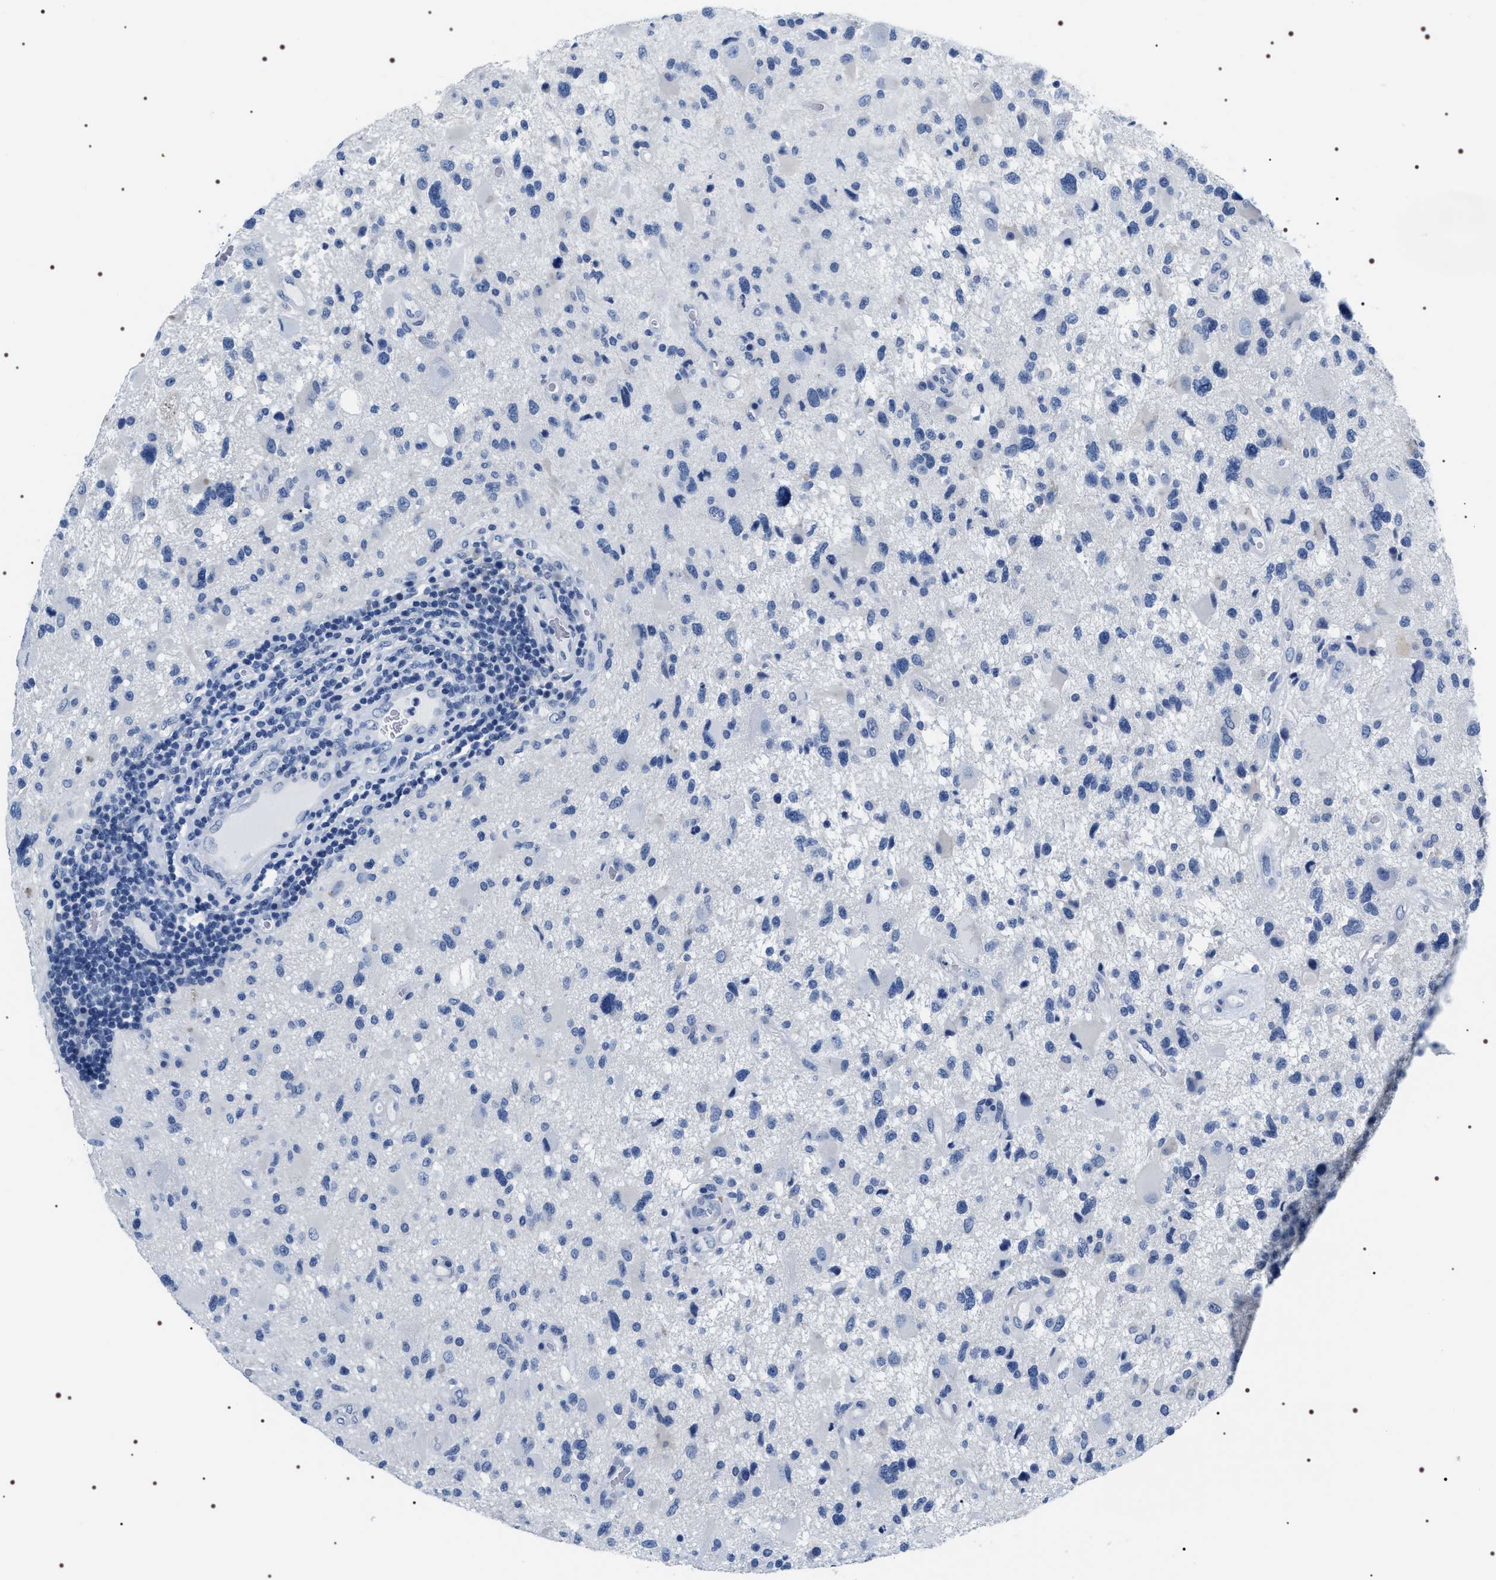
{"staining": {"intensity": "negative", "quantity": "none", "location": "none"}, "tissue": "glioma", "cell_type": "Tumor cells", "image_type": "cancer", "snomed": [{"axis": "morphology", "description": "Glioma, malignant, High grade"}, {"axis": "topography", "description": "Brain"}], "caption": "High power microscopy photomicrograph of an IHC histopathology image of malignant glioma (high-grade), revealing no significant expression in tumor cells. Nuclei are stained in blue.", "gene": "ADH4", "patient": {"sex": "male", "age": 33}}